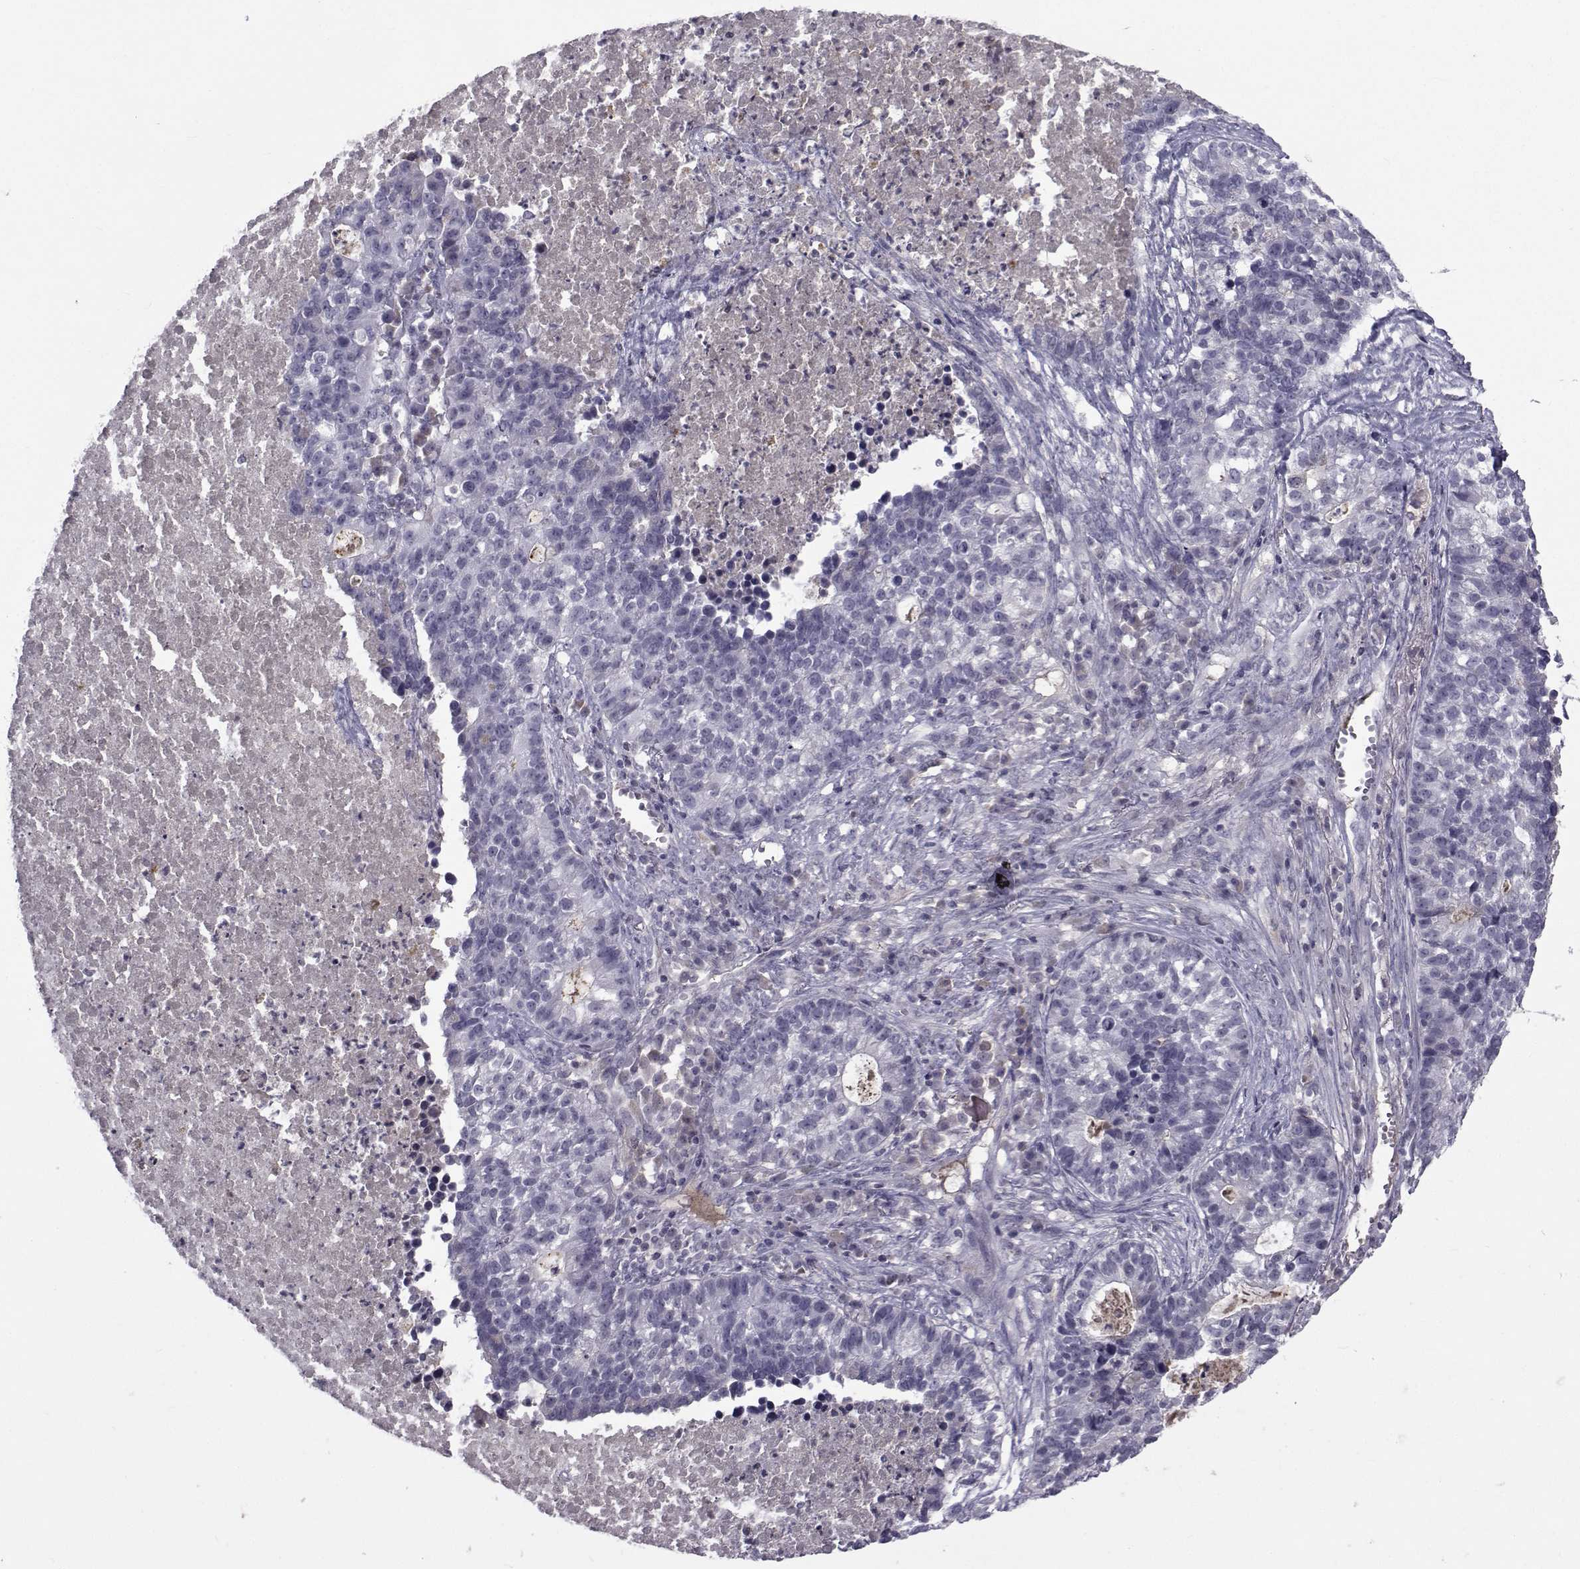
{"staining": {"intensity": "negative", "quantity": "none", "location": "none"}, "tissue": "lung cancer", "cell_type": "Tumor cells", "image_type": "cancer", "snomed": [{"axis": "morphology", "description": "Adenocarcinoma, NOS"}, {"axis": "topography", "description": "Lung"}], "caption": "Tumor cells show no significant protein expression in lung adenocarcinoma.", "gene": "PAX2", "patient": {"sex": "male", "age": 57}}